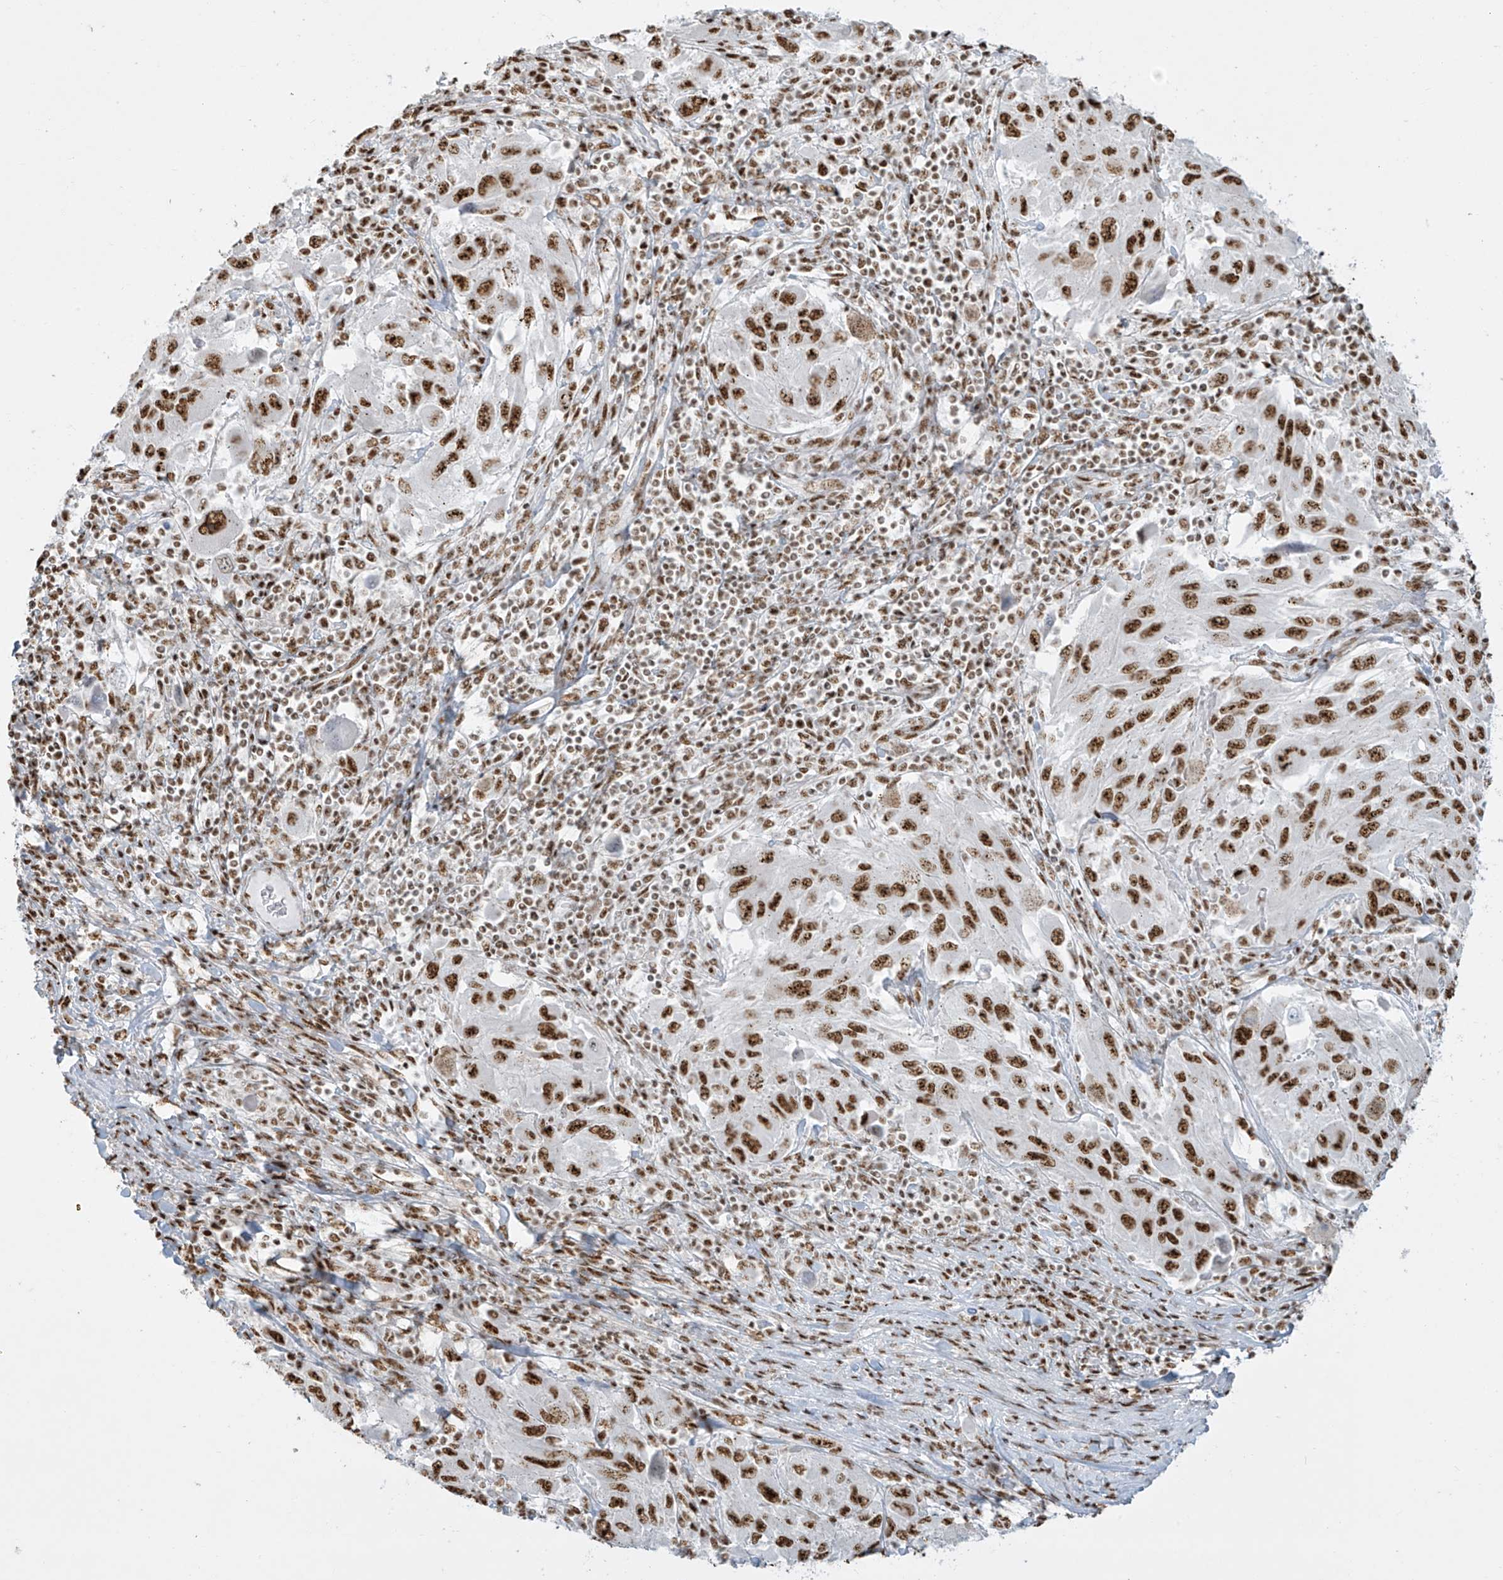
{"staining": {"intensity": "strong", "quantity": ">75%", "location": "nuclear"}, "tissue": "melanoma", "cell_type": "Tumor cells", "image_type": "cancer", "snomed": [{"axis": "morphology", "description": "Malignant melanoma, NOS"}, {"axis": "topography", "description": "Skin"}], "caption": "DAB (3,3'-diaminobenzidine) immunohistochemical staining of human melanoma displays strong nuclear protein expression in about >75% of tumor cells.", "gene": "MS4A6A", "patient": {"sex": "female", "age": 91}}